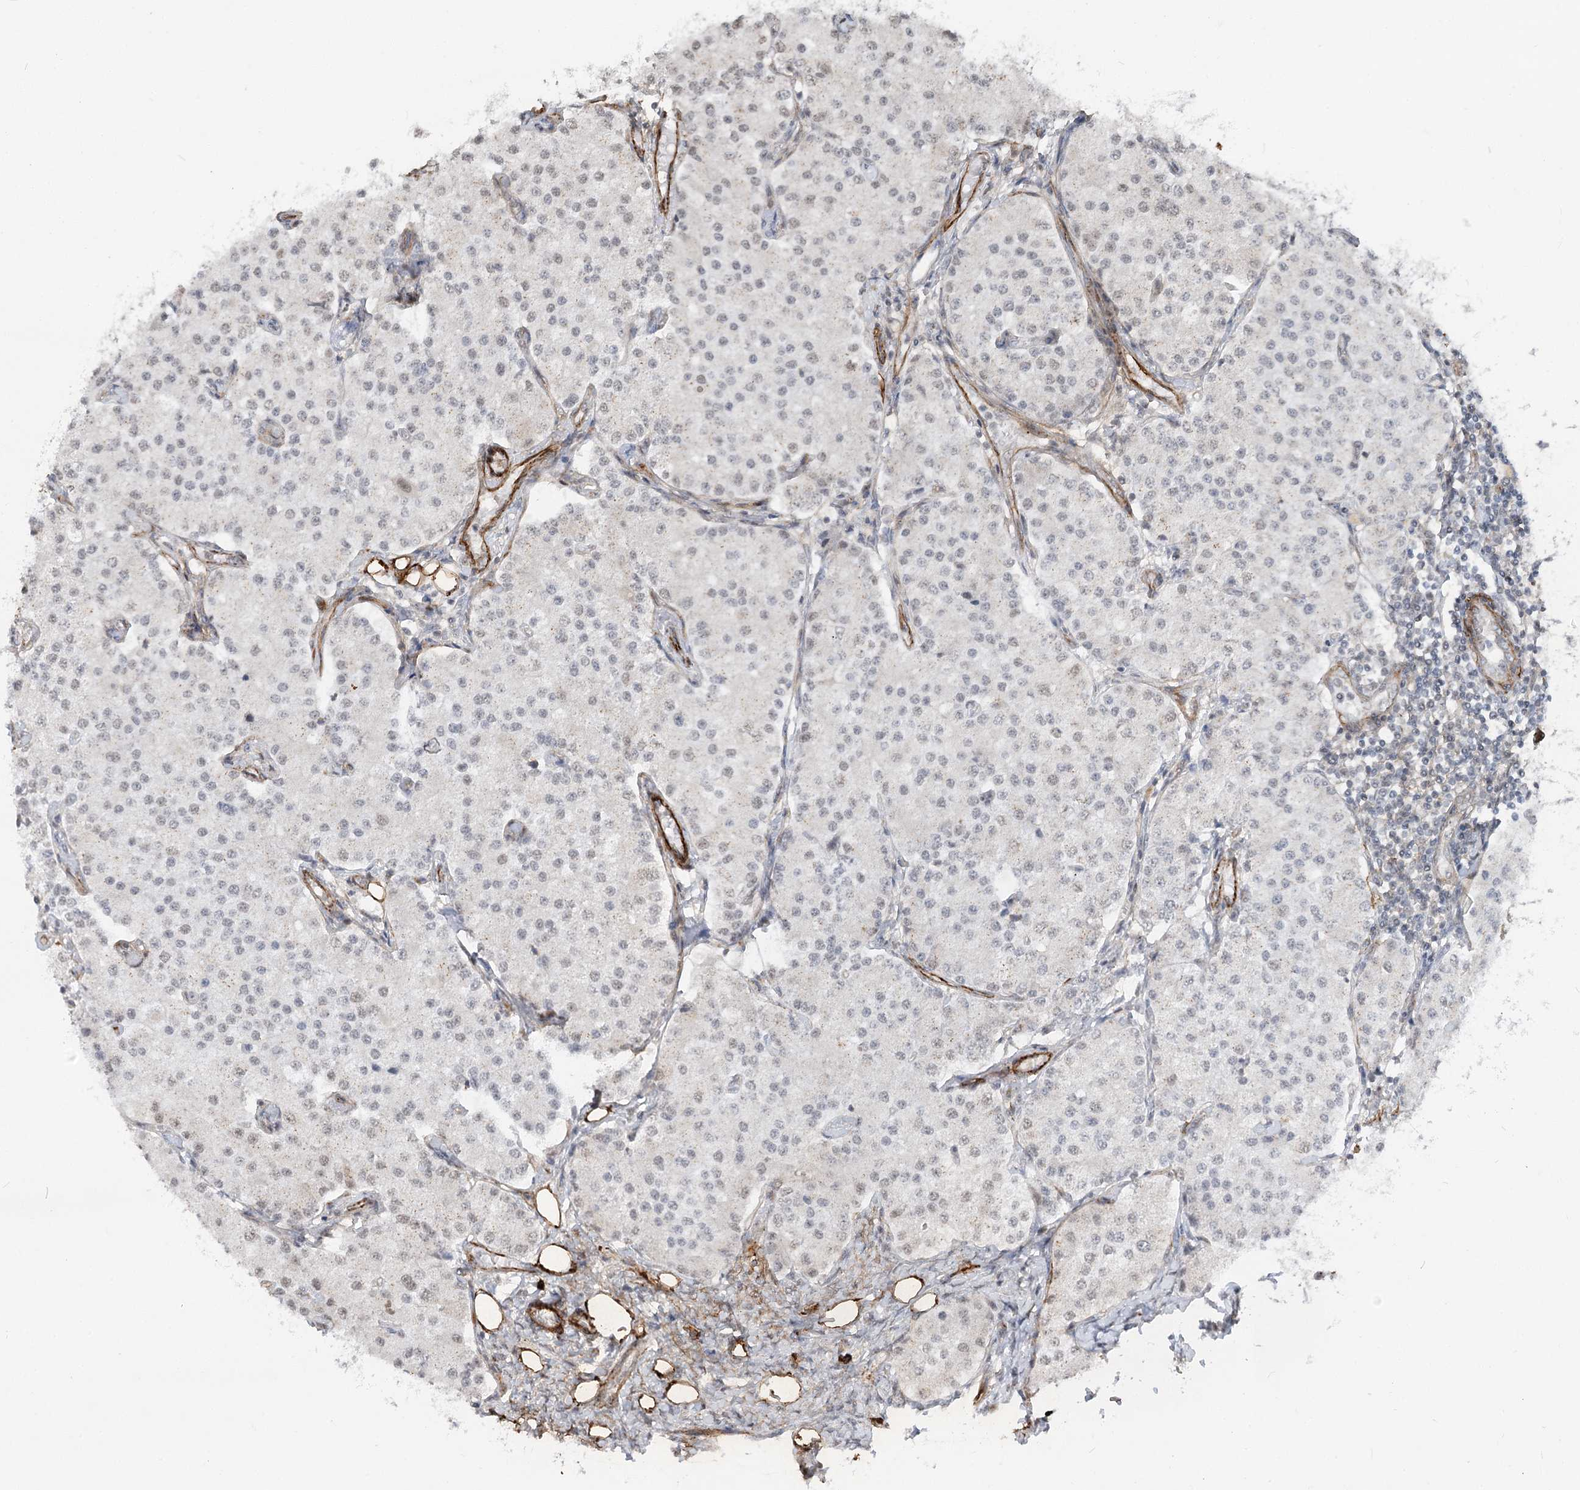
{"staining": {"intensity": "negative", "quantity": "none", "location": "none"}, "tissue": "carcinoid", "cell_type": "Tumor cells", "image_type": "cancer", "snomed": [{"axis": "morphology", "description": "Carcinoid, malignant, NOS"}, {"axis": "topography", "description": "Colon"}], "caption": "Immunohistochemistry histopathology image of neoplastic tissue: human malignant carcinoid stained with DAB shows no significant protein positivity in tumor cells.", "gene": "GNL3L", "patient": {"sex": "female", "age": 52}}